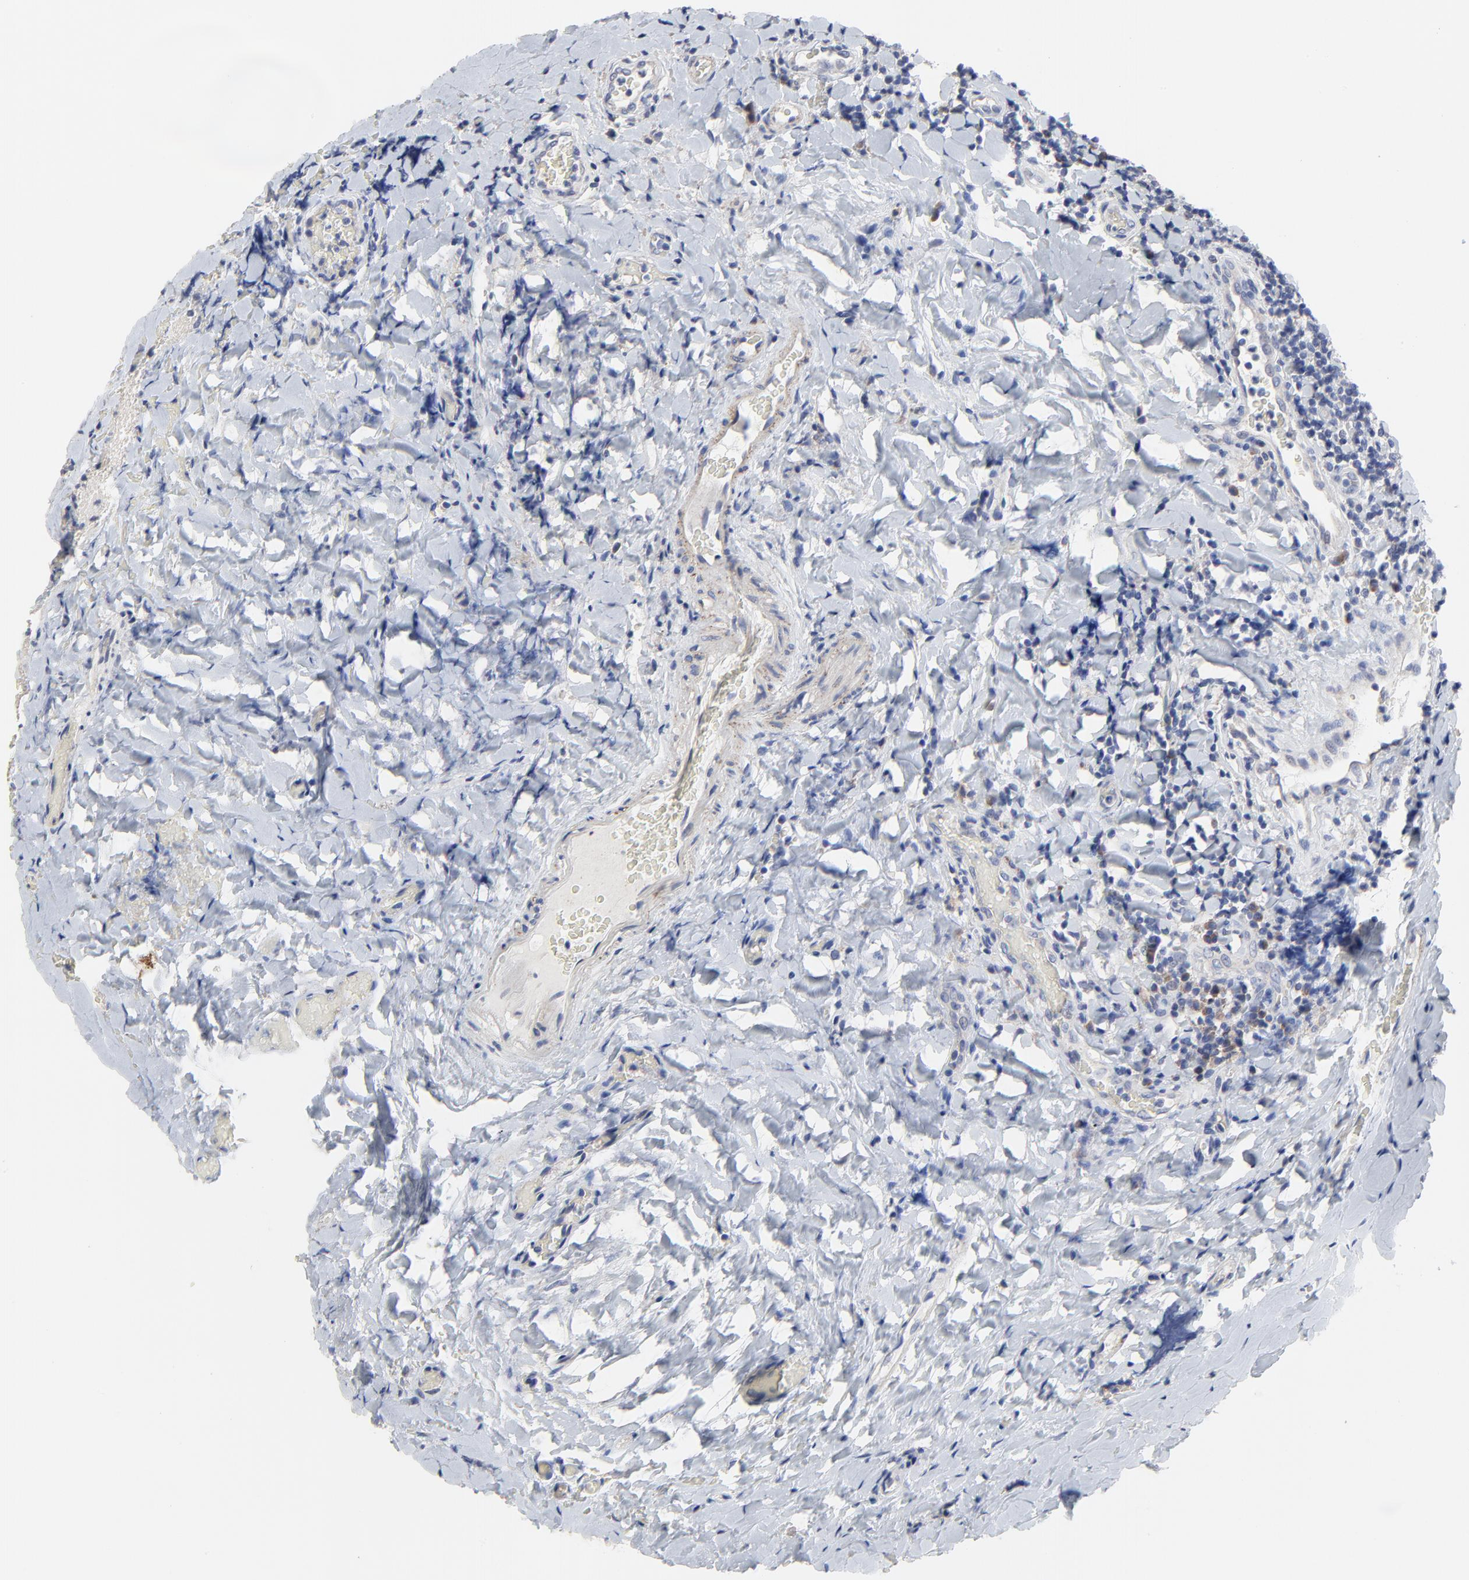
{"staining": {"intensity": "weak", "quantity": "<25%", "location": "cytoplasmic/membranous"}, "tissue": "tonsil", "cell_type": "Germinal center cells", "image_type": "normal", "snomed": [{"axis": "morphology", "description": "Normal tissue, NOS"}, {"axis": "topography", "description": "Tonsil"}], "caption": "High power microscopy histopathology image of an immunohistochemistry (IHC) micrograph of unremarkable tonsil, revealing no significant staining in germinal center cells.", "gene": "DHRSX", "patient": {"sex": "male", "age": 17}}